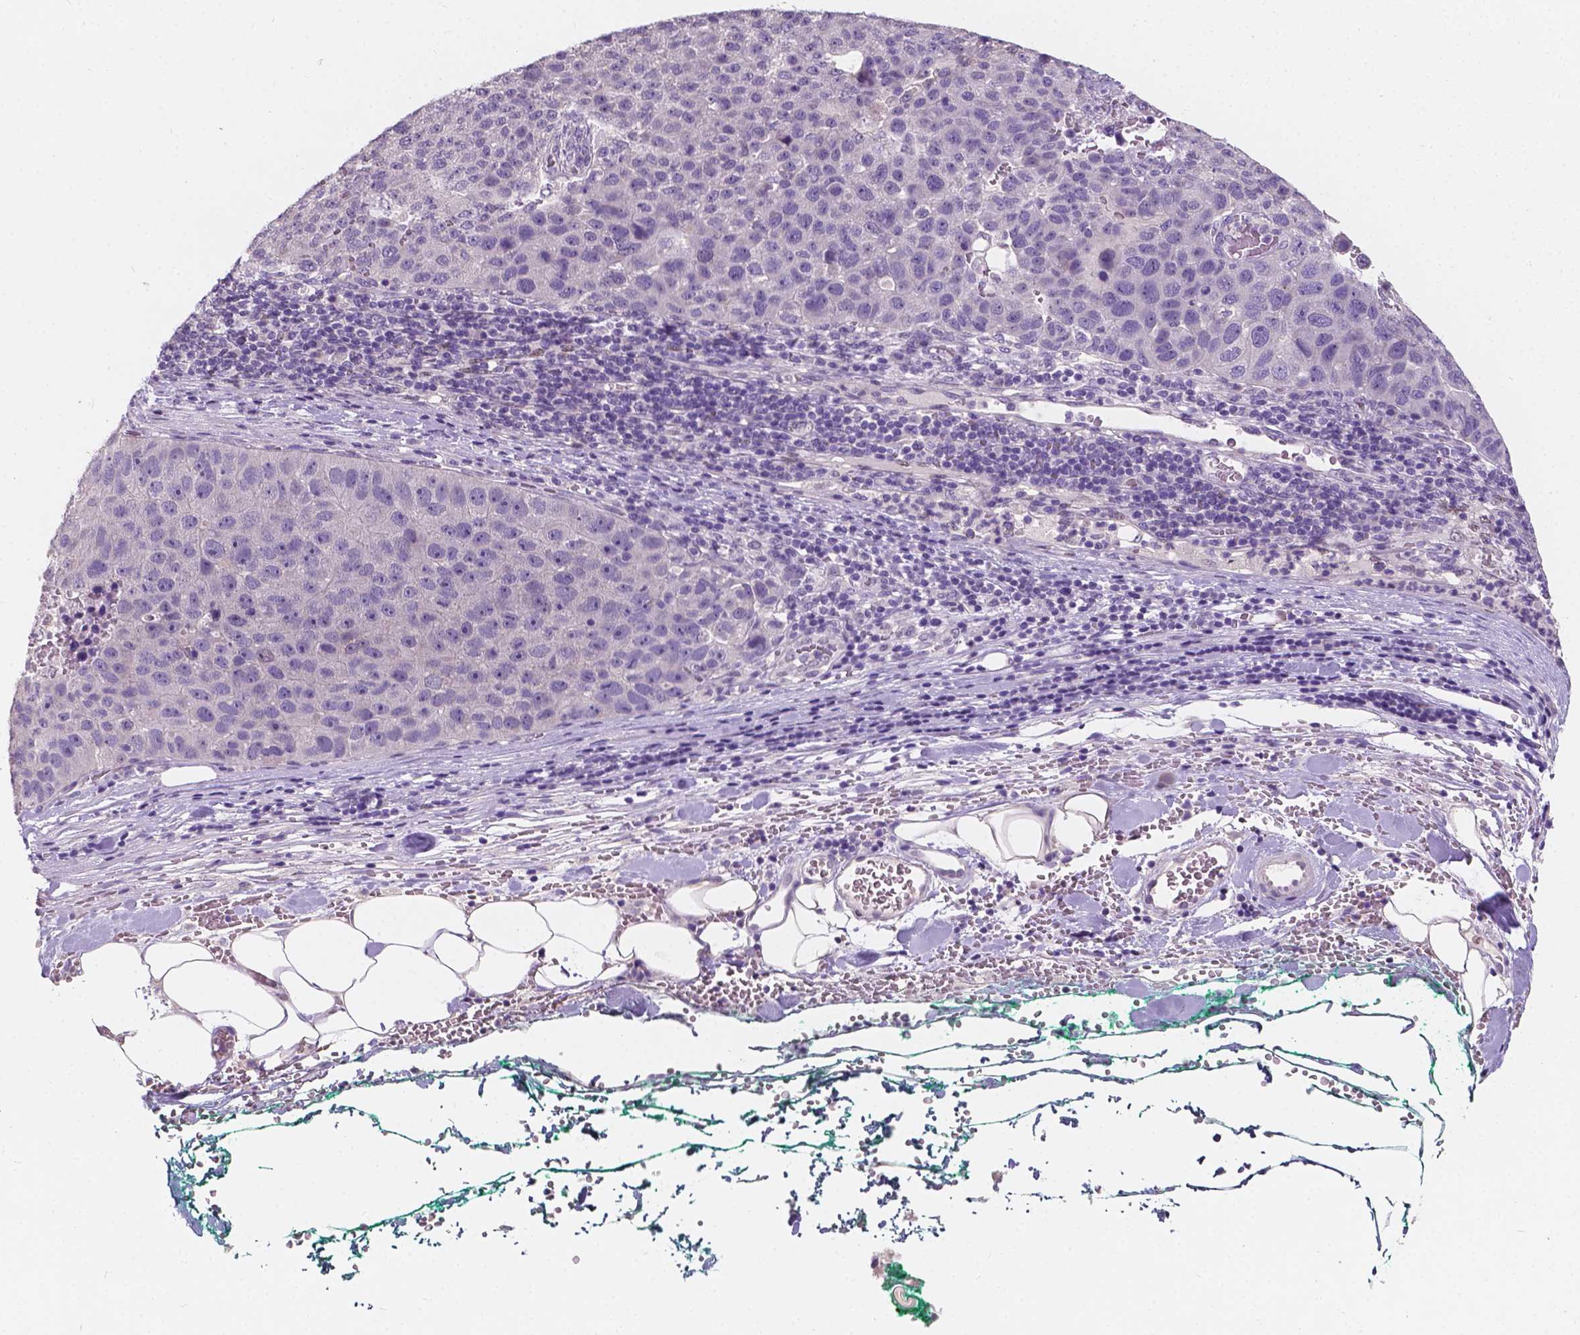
{"staining": {"intensity": "negative", "quantity": "none", "location": "none"}, "tissue": "pancreatic cancer", "cell_type": "Tumor cells", "image_type": "cancer", "snomed": [{"axis": "morphology", "description": "Adenocarcinoma, NOS"}, {"axis": "topography", "description": "Pancreas"}], "caption": "This is an immunohistochemistry histopathology image of pancreatic cancer. There is no expression in tumor cells.", "gene": "TAL1", "patient": {"sex": "female", "age": 61}}